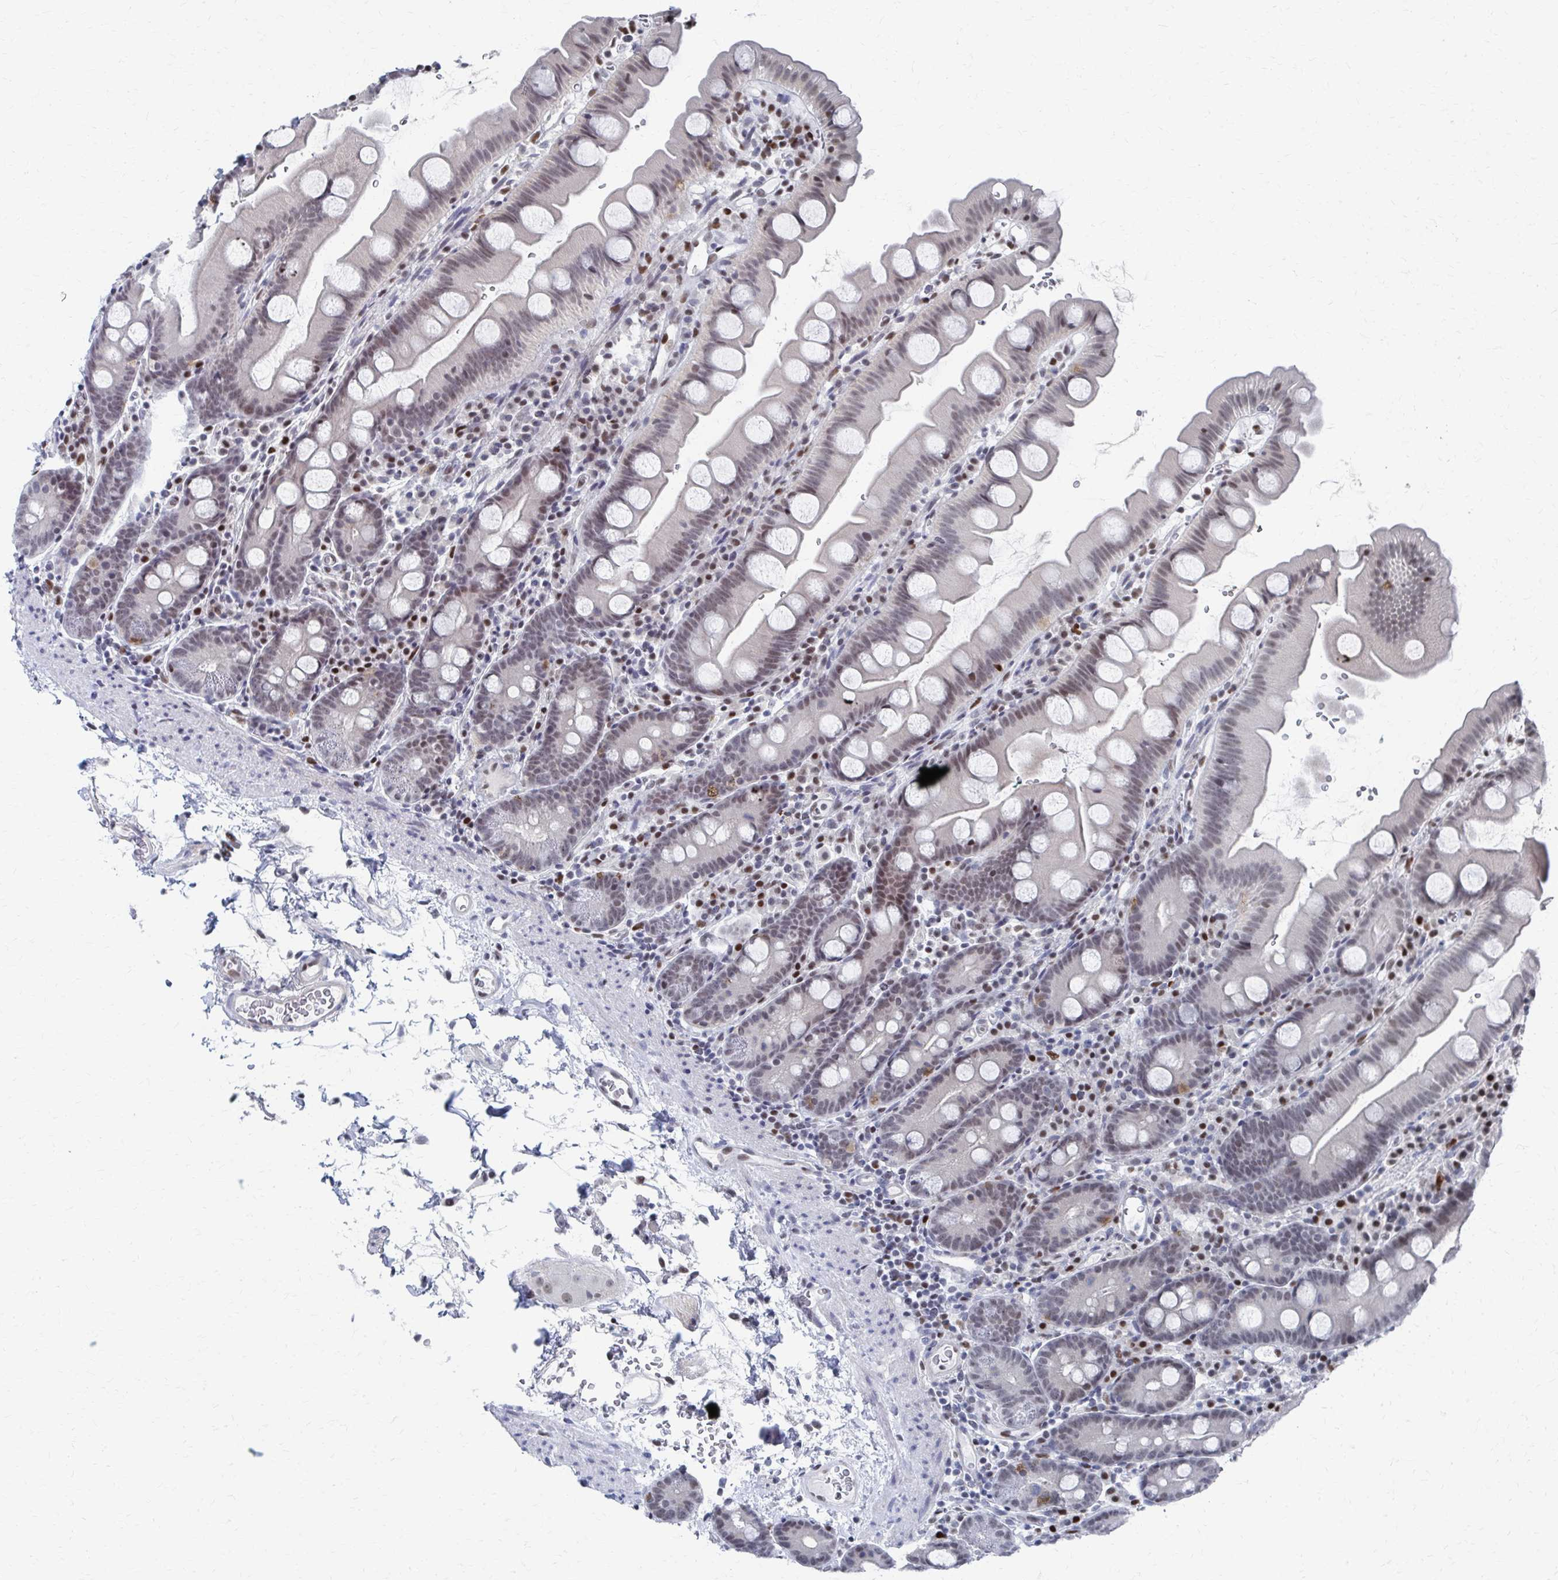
{"staining": {"intensity": "moderate", "quantity": ">75%", "location": "nuclear"}, "tissue": "small intestine", "cell_type": "Glandular cells", "image_type": "normal", "snomed": [{"axis": "morphology", "description": "Normal tissue, NOS"}, {"axis": "topography", "description": "Small intestine"}], "caption": "Small intestine stained with a brown dye demonstrates moderate nuclear positive positivity in about >75% of glandular cells.", "gene": "CDIN1", "patient": {"sex": "female", "age": 68}}